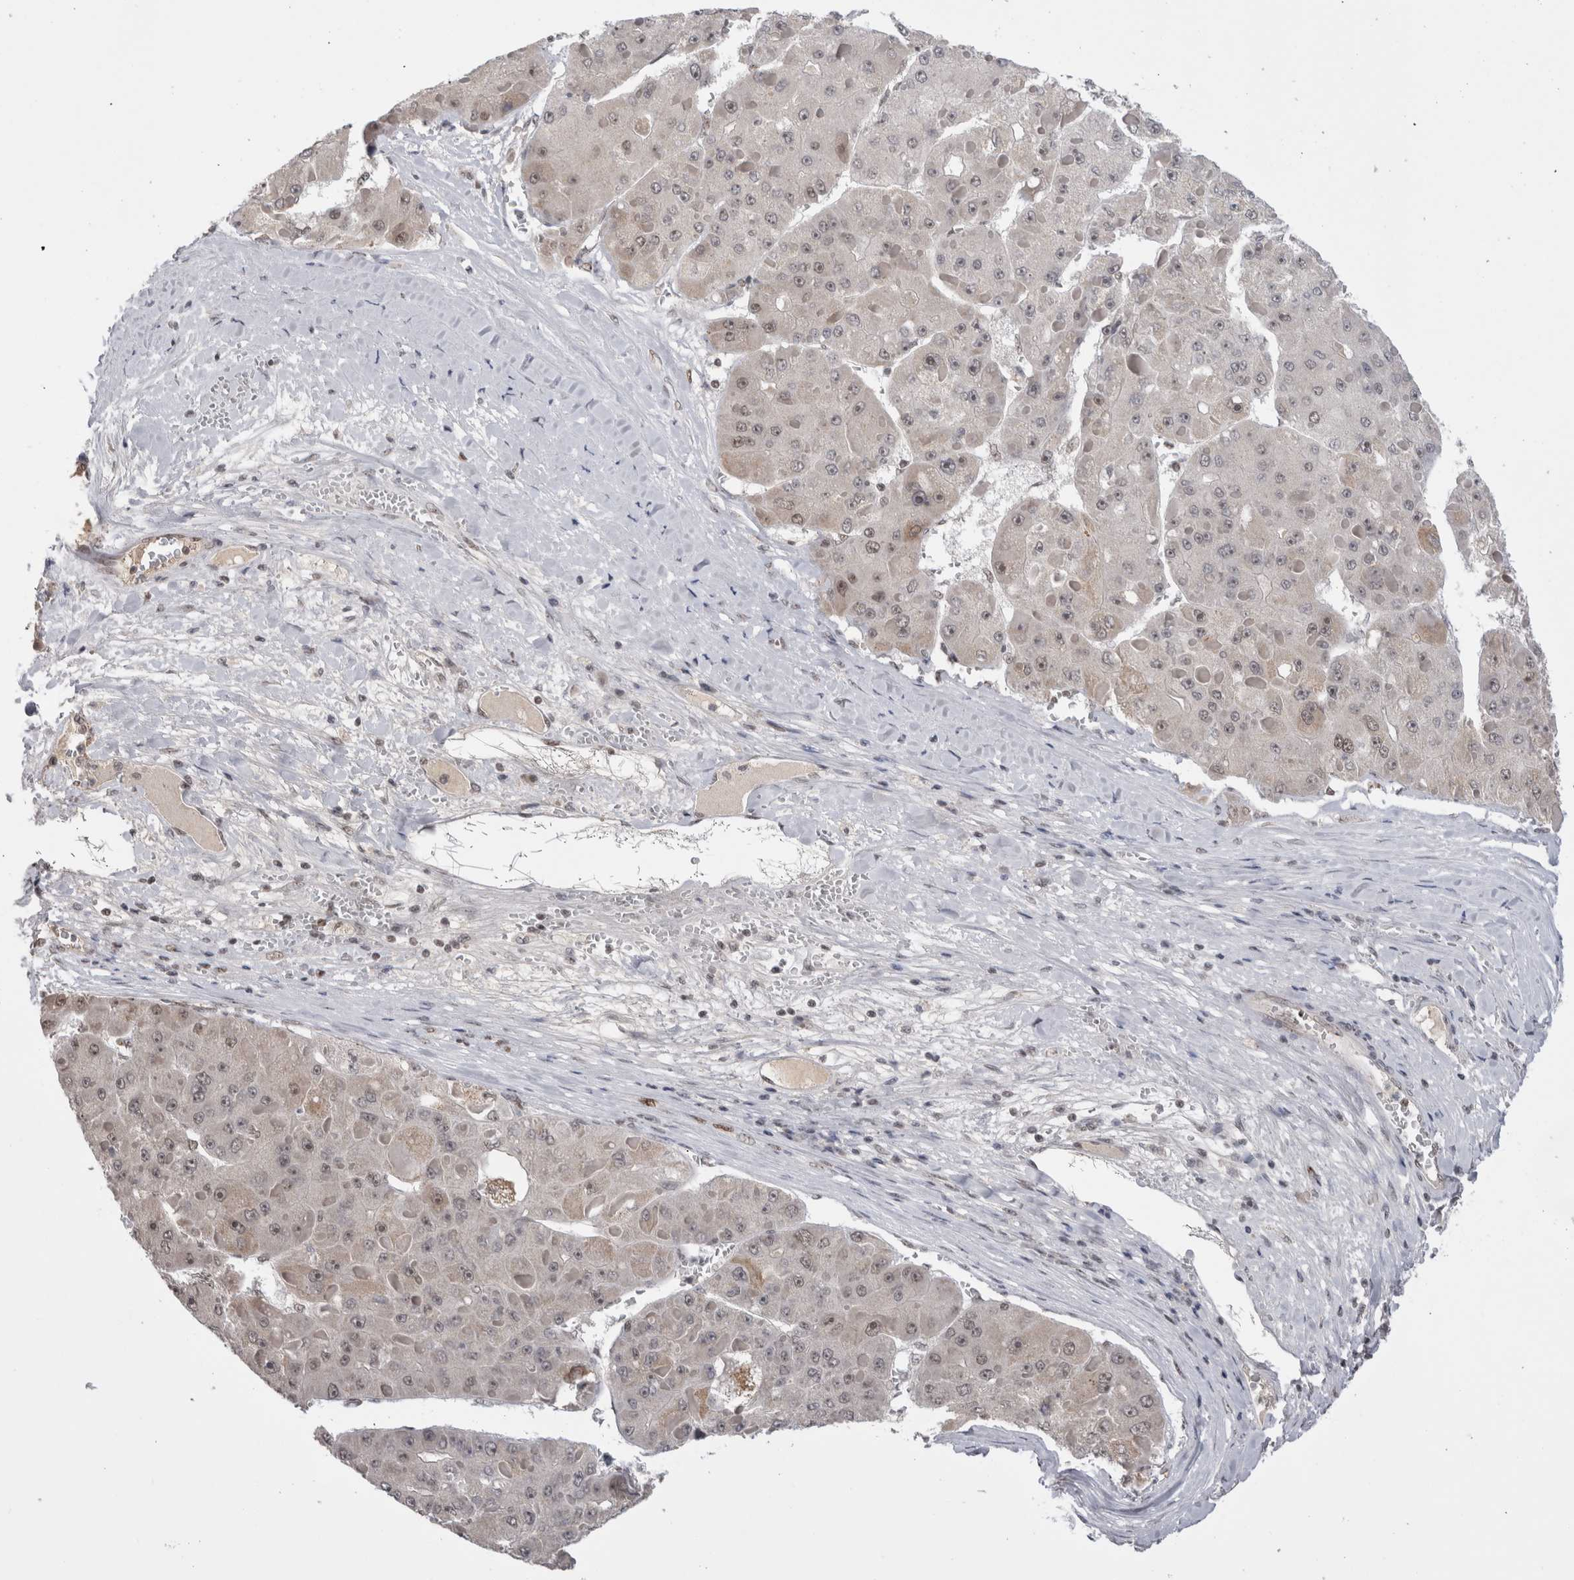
{"staining": {"intensity": "weak", "quantity": "<25%", "location": "nuclear"}, "tissue": "liver cancer", "cell_type": "Tumor cells", "image_type": "cancer", "snomed": [{"axis": "morphology", "description": "Carcinoma, Hepatocellular, NOS"}, {"axis": "topography", "description": "Liver"}], "caption": "Immunohistochemistry (IHC) micrograph of neoplastic tissue: liver hepatocellular carcinoma stained with DAB (3,3'-diaminobenzidine) exhibits no significant protein positivity in tumor cells. (DAB (3,3'-diaminobenzidine) immunohistochemistry (IHC) visualized using brightfield microscopy, high magnification).", "gene": "DAXX", "patient": {"sex": "female", "age": 73}}